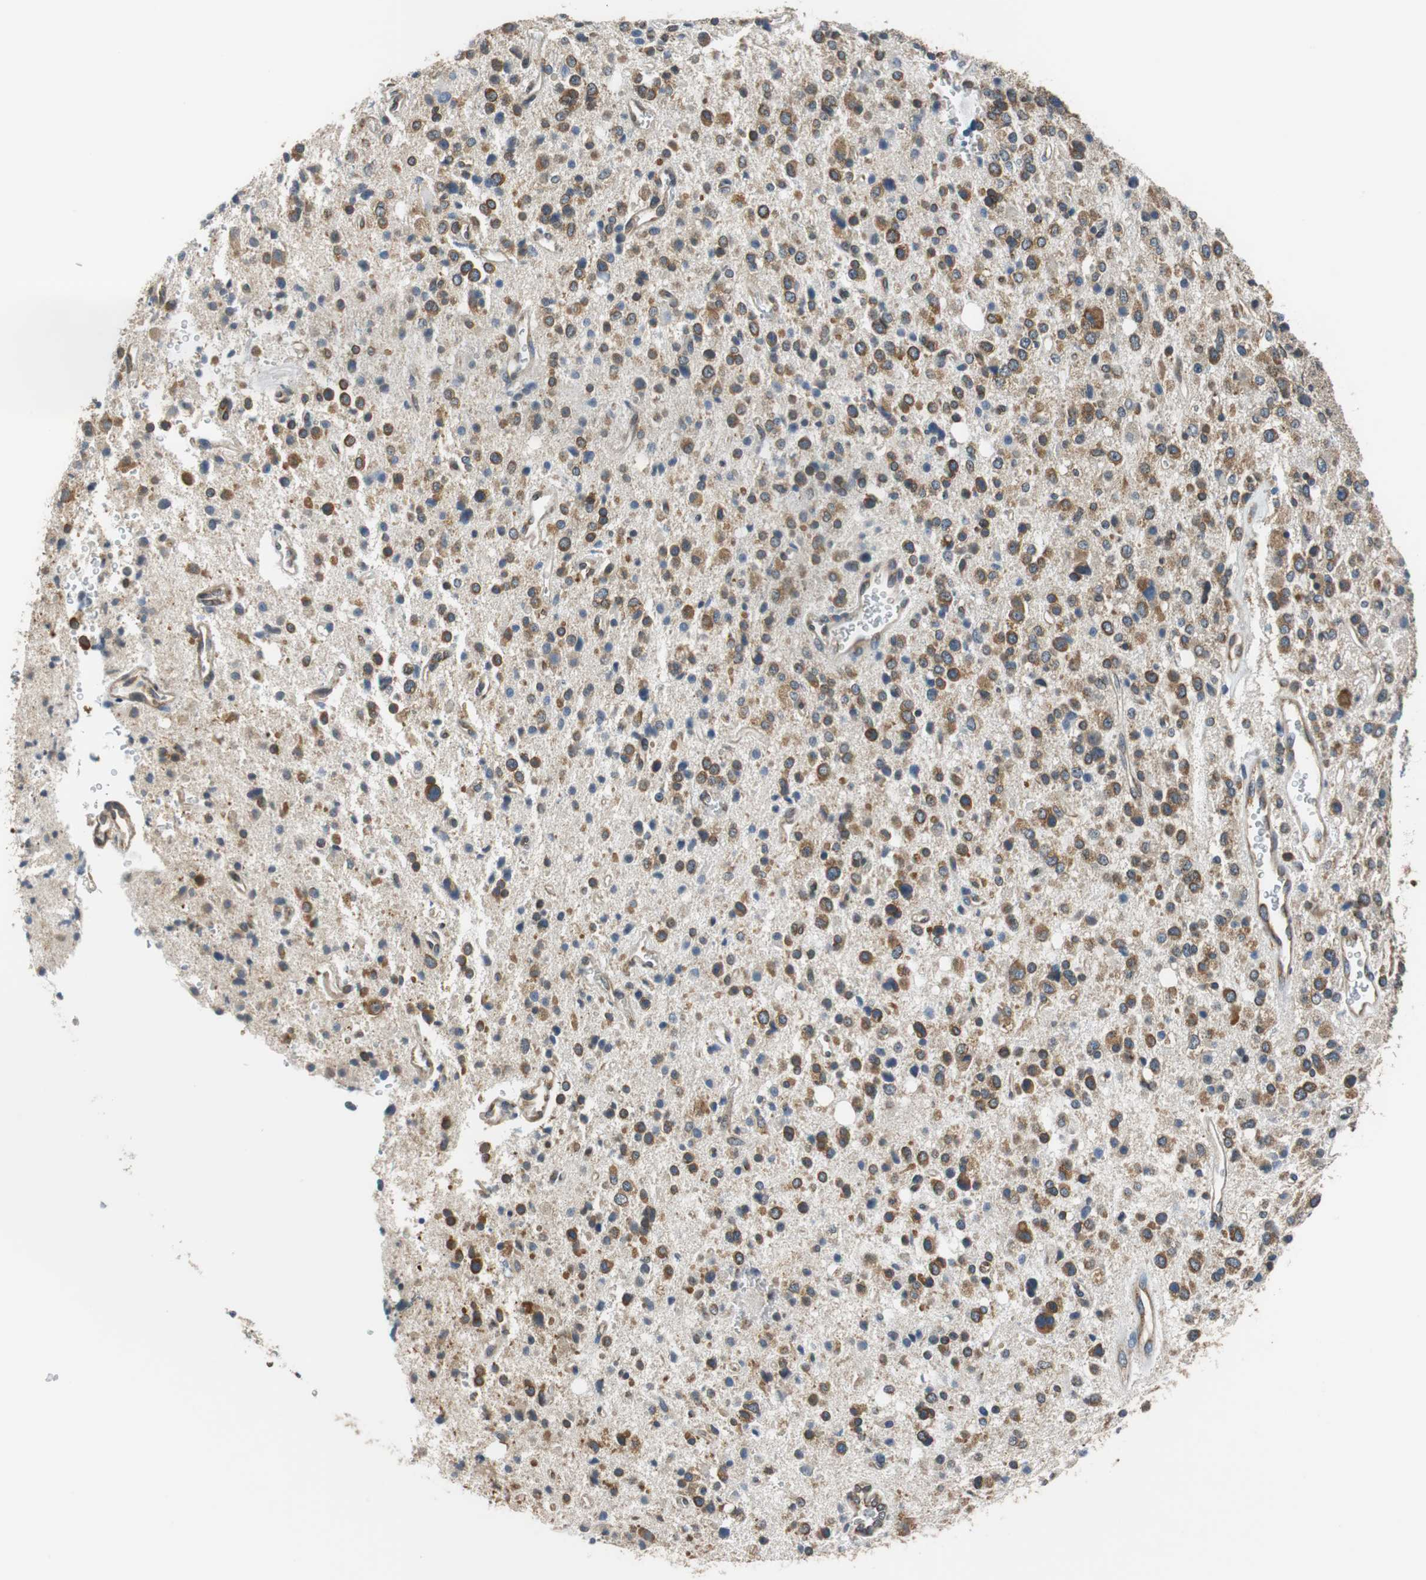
{"staining": {"intensity": "moderate", "quantity": ">75%", "location": "cytoplasmic/membranous"}, "tissue": "glioma", "cell_type": "Tumor cells", "image_type": "cancer", "snomed": [{"axis": "morphology", "description": "Glioma, malignant, High grade"}, {"axis": "topography", "description": "Brain"}], "caption": "This photomicrograph shows glioma stained with immunohistochemistry to label a protein in brown. The cytoplasmic/membranous of tumor cells show moderate positivity for the protein. Nuclei are counter-stained blue.", "gene": "CNOT3", "patient": {"sex": "male", "age": 47}}